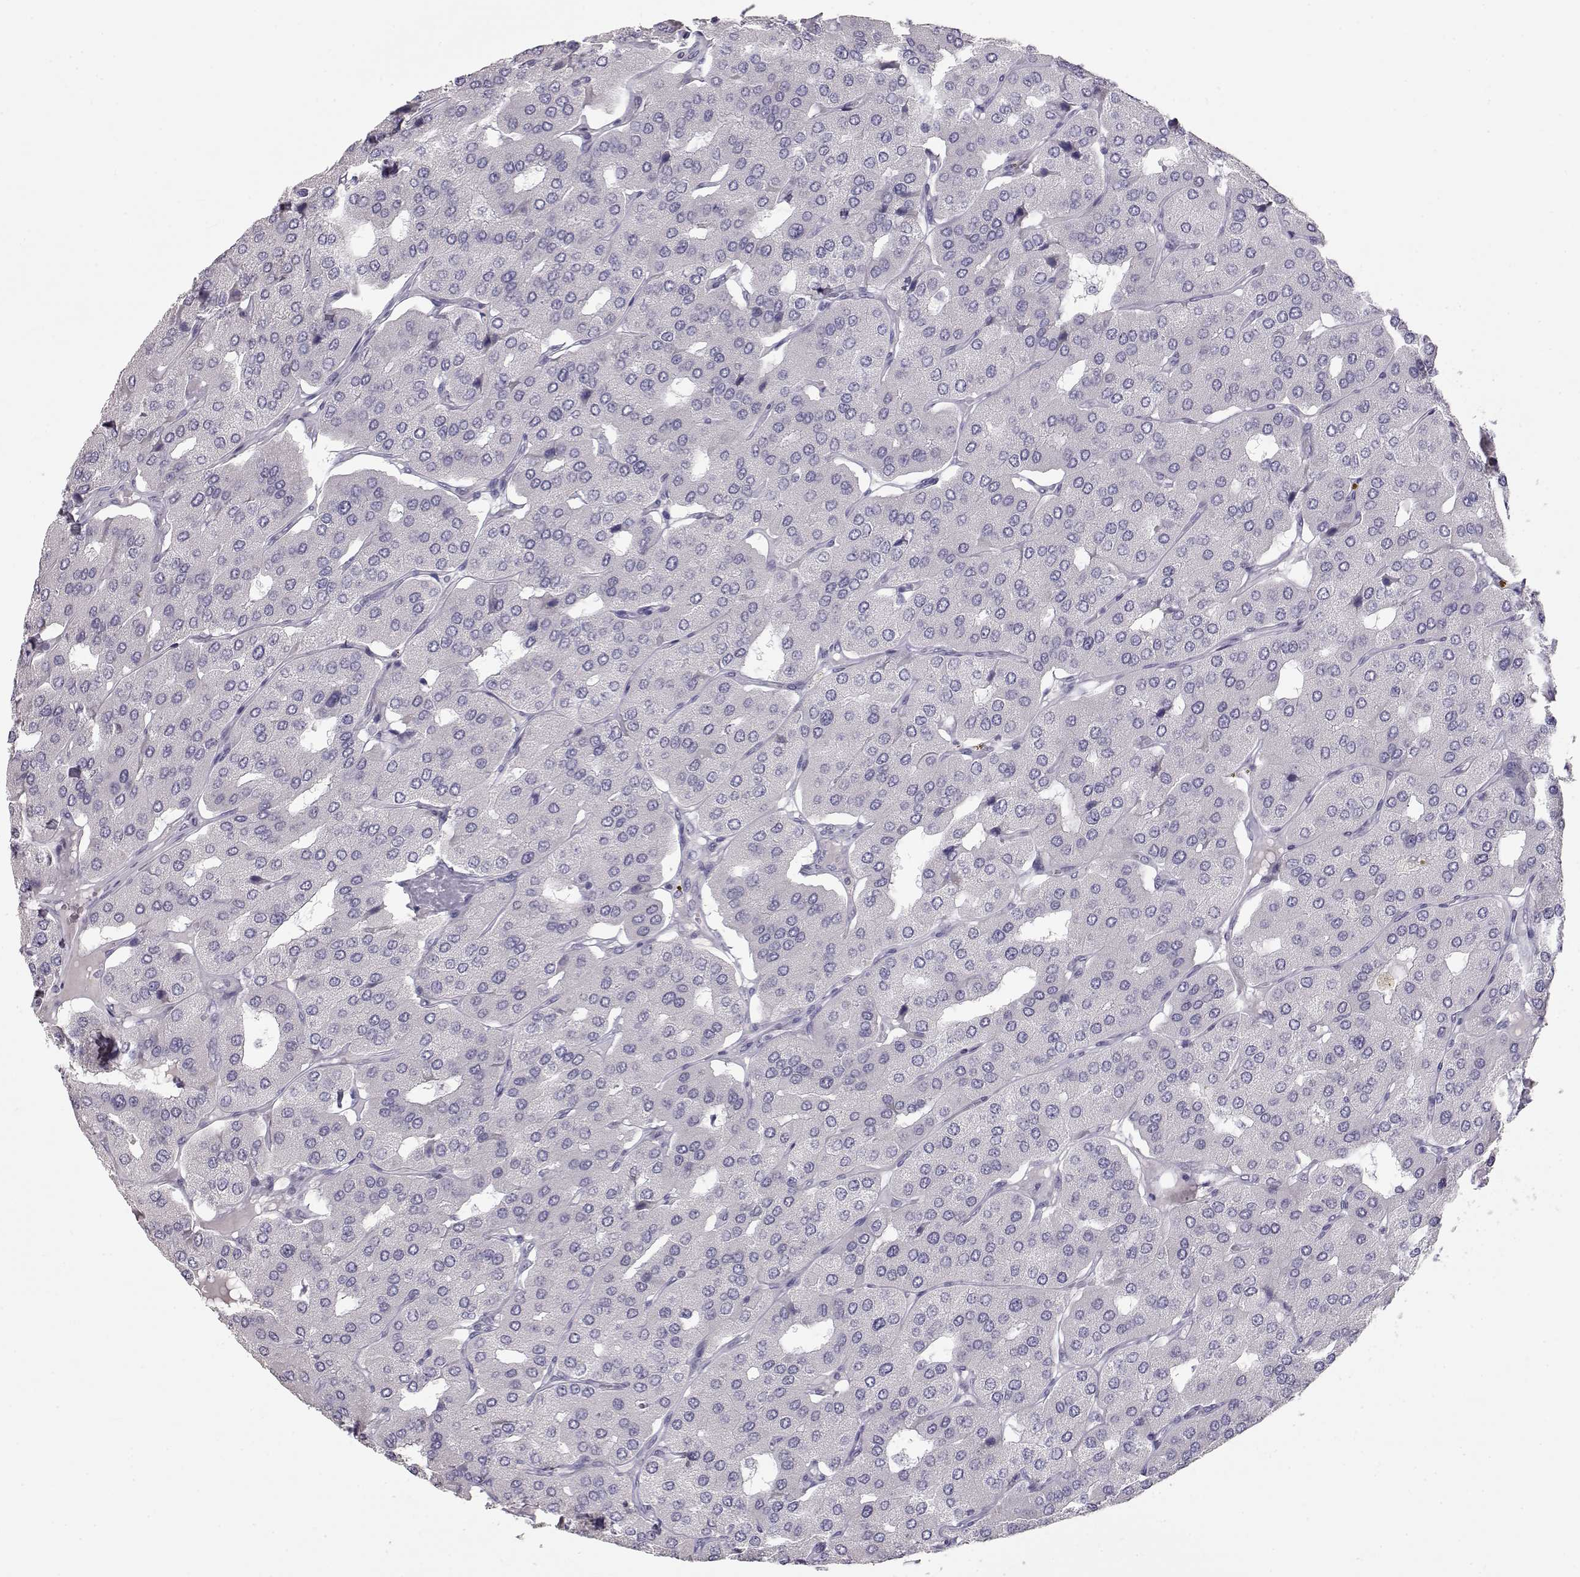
{"staining": {"intensity": "negative", "quantity": "none", "location": "none"}, "tissue": "parathyroid gland", "cell_type": "Glandular cells", "image_type": "normal", "snomed": [{"axis": "morphology", "description": "Normal tissue, NOS"}, {"axis": "morphology", "description": "Adenoma, NOS"}, {"axis": "topography", "description": "Parathyroid gland"}], "caption": "This micrograph is of benign parathyroid gland stained with immunohistochemistry (IHC) to label a protein in brown with the nuclei are counter-stained blue. There is no expression in glandular cells.", "gene": "LAMB3", "patient": {"sex": "female", "age": 86}}